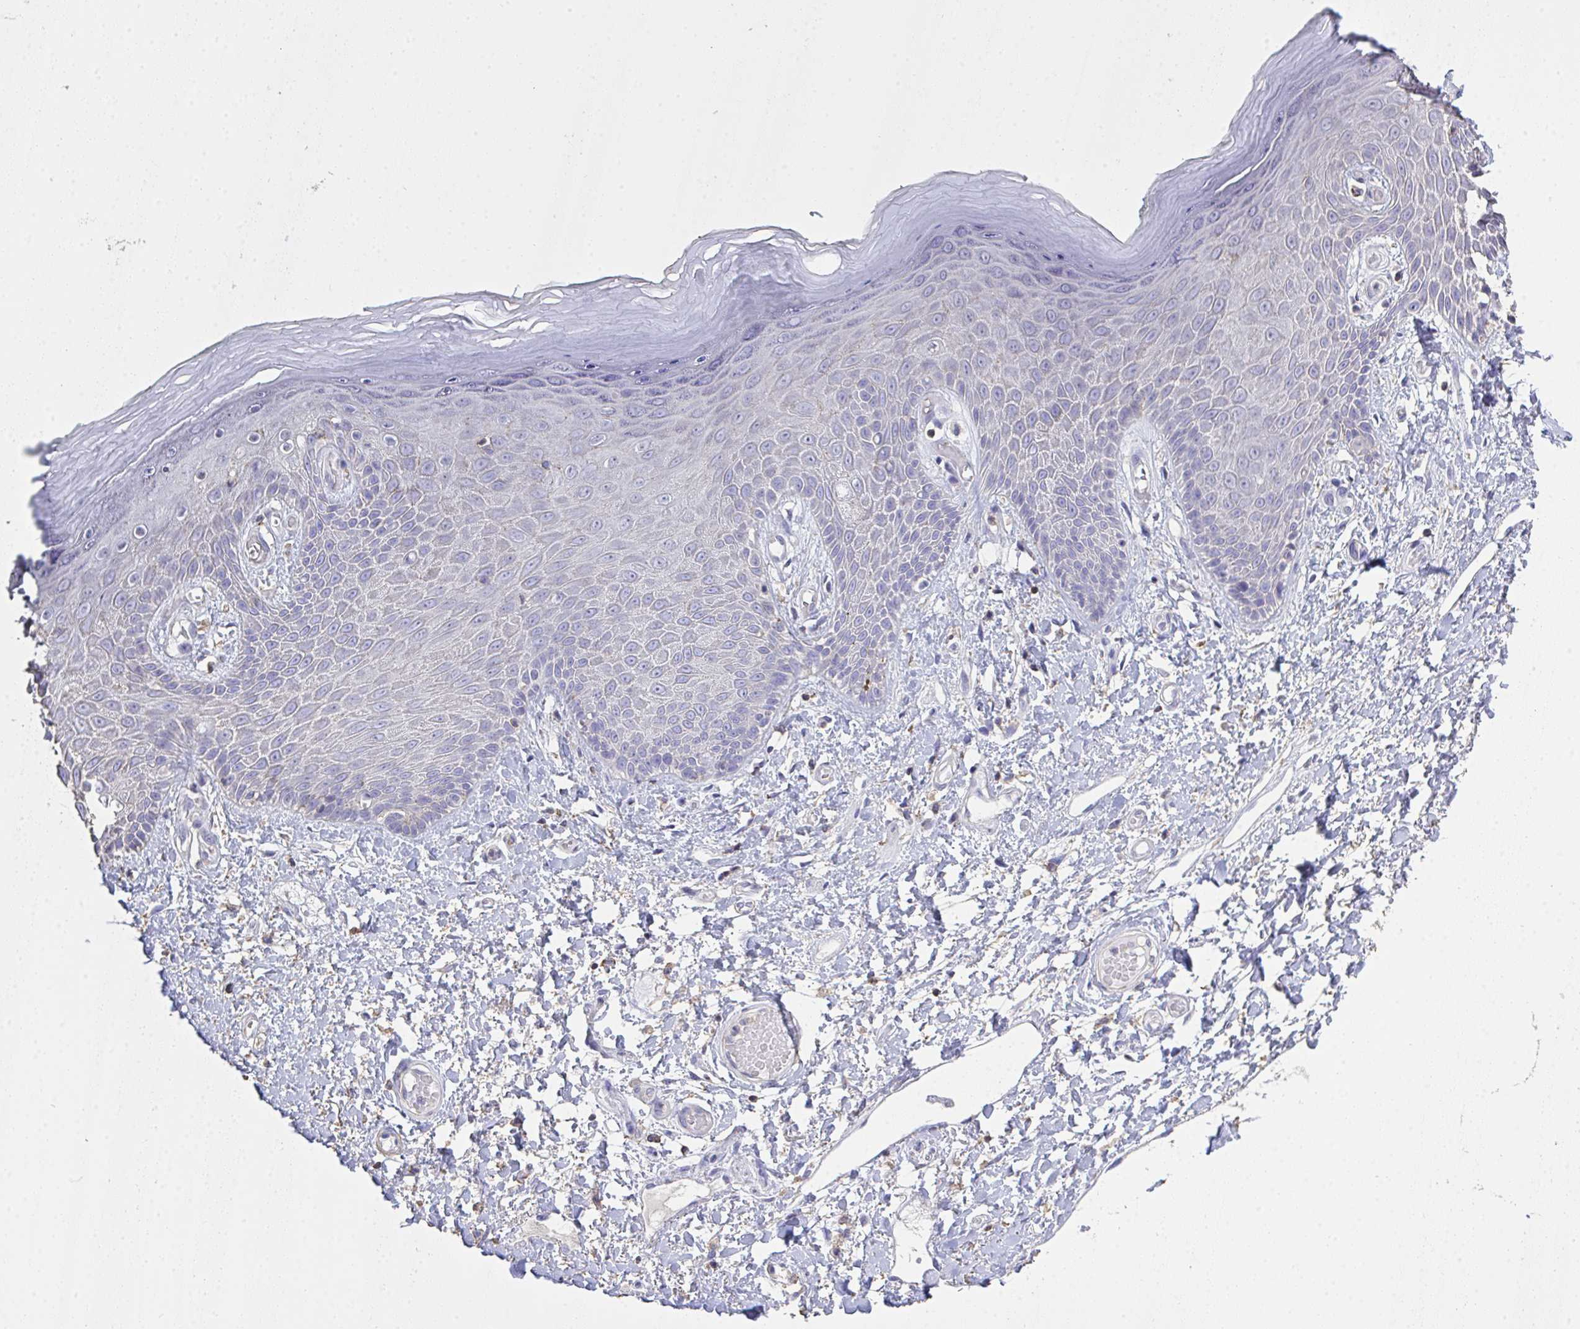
{"staining": {"intensity": "negative", "quantity": "none", "location": "none"}, "tissue": "skin", "cell_type": "Epidermal cells", "image_type": "normal", "snomed": [{"axis": "morphology", "description": "Normal tissue, NOS"}, {"axis": "topography", "description": "Anal"}, {"axis": "topography", "description": "Peripheral nerve tissue"}], "caption": "This is an immunohistochemistry (IHC) photomicrograph of normal human skin. There is no positivity in epidermal cells.", "gene": "IL23R", "patient": {"sex": "male", "age": 78}}